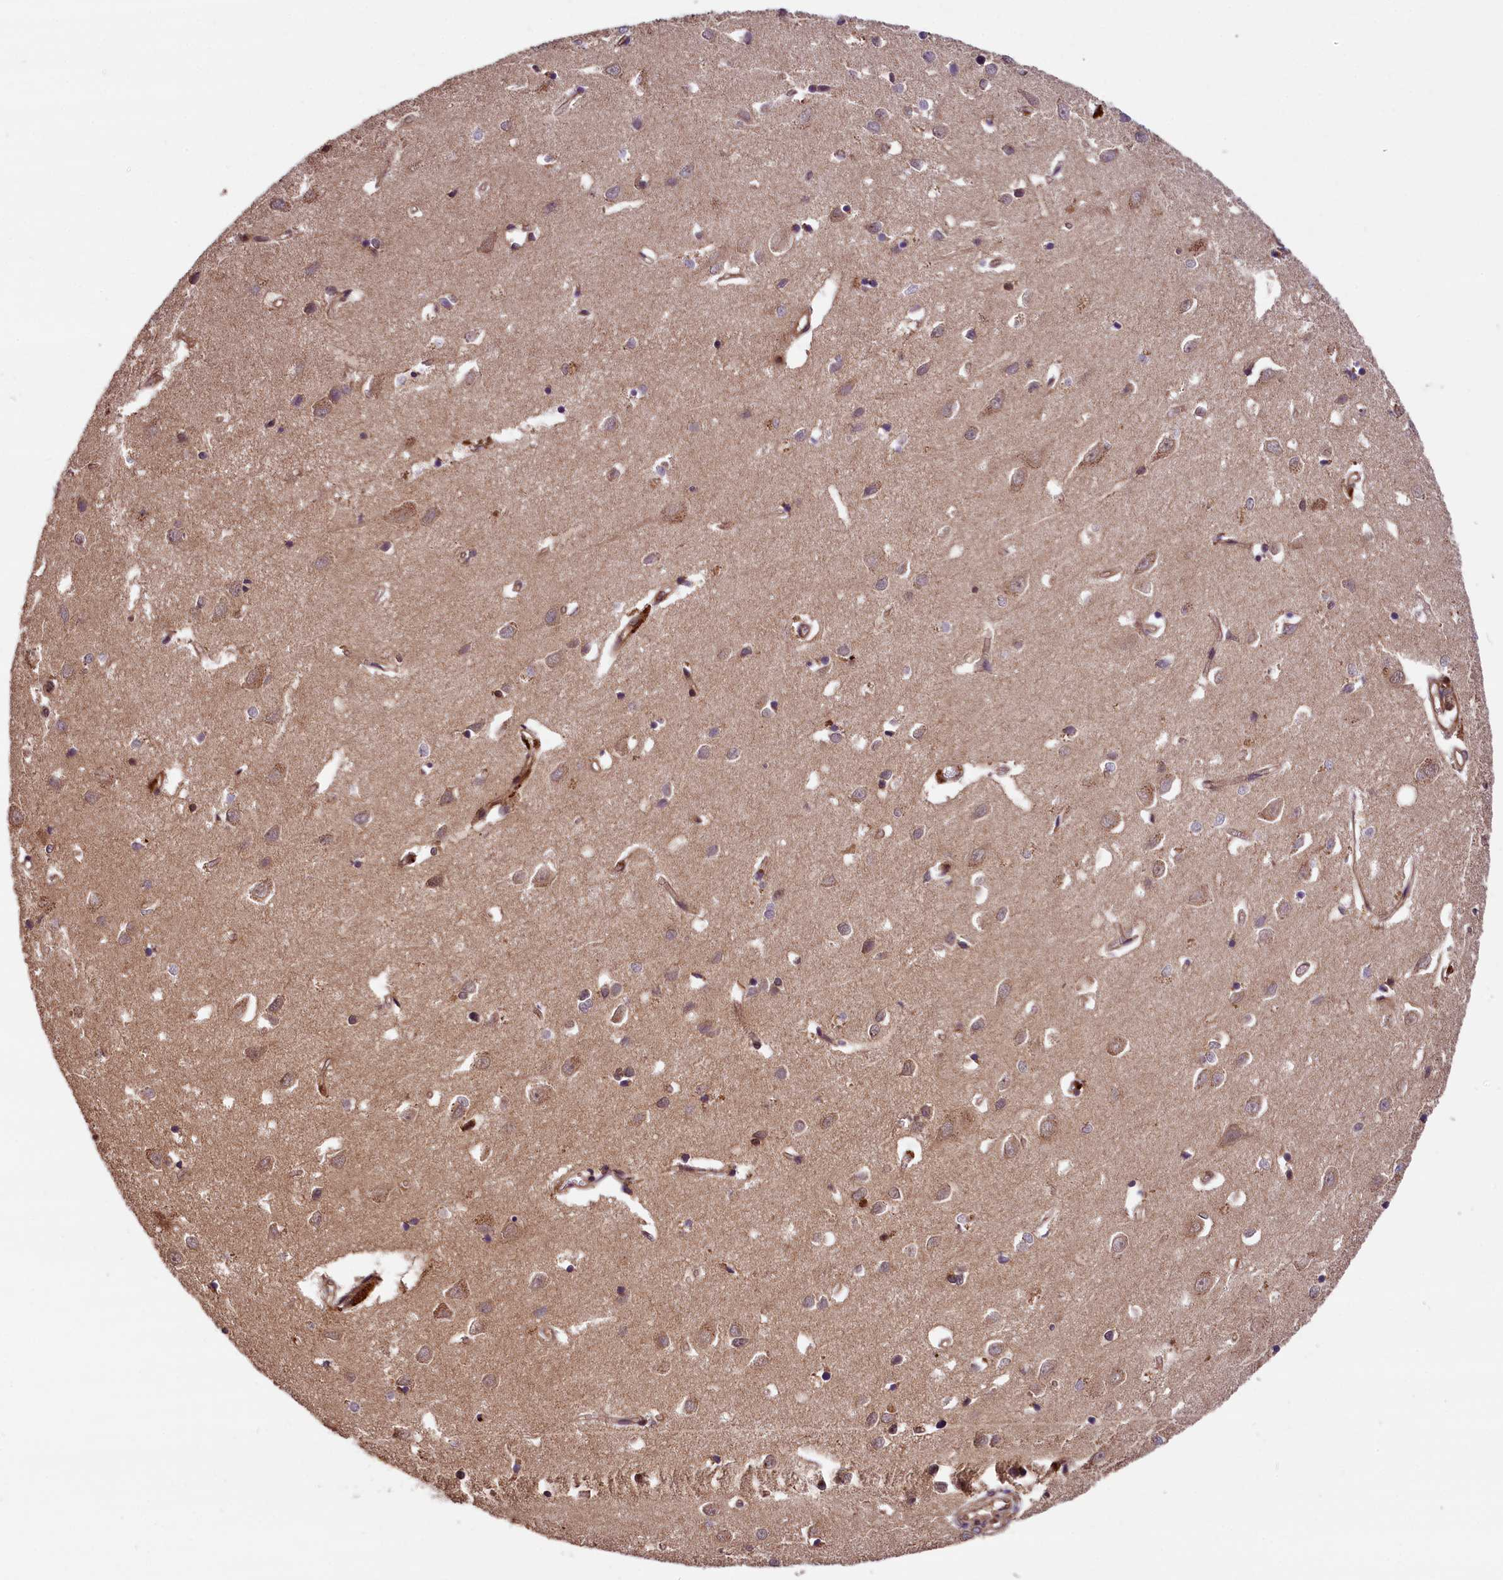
{"staining": {"intensity": "moderate", "quantity": "25%-75%", "location": "cytoplasmic/membranous,nuclear"}, "tissue": "cerebral cortex", "cell_type": "Endothelial cells", "image_type": "normal", "snomed": [{"axis": "morphology", "description": "Normal tissue, NOS"}, {"axis": "topography", "description": "Cerebral cortex"}], "caption": "IHC (DAB (3,3'-diaminobenzidine)) staining of benign cerebral cortex reveals moderate cytoplasmic/membranous,nuclear protein staining in about 25%-75% of endothelial cells.", "gene": "IST1", "patient": {"sex": "female", "age": 64}}